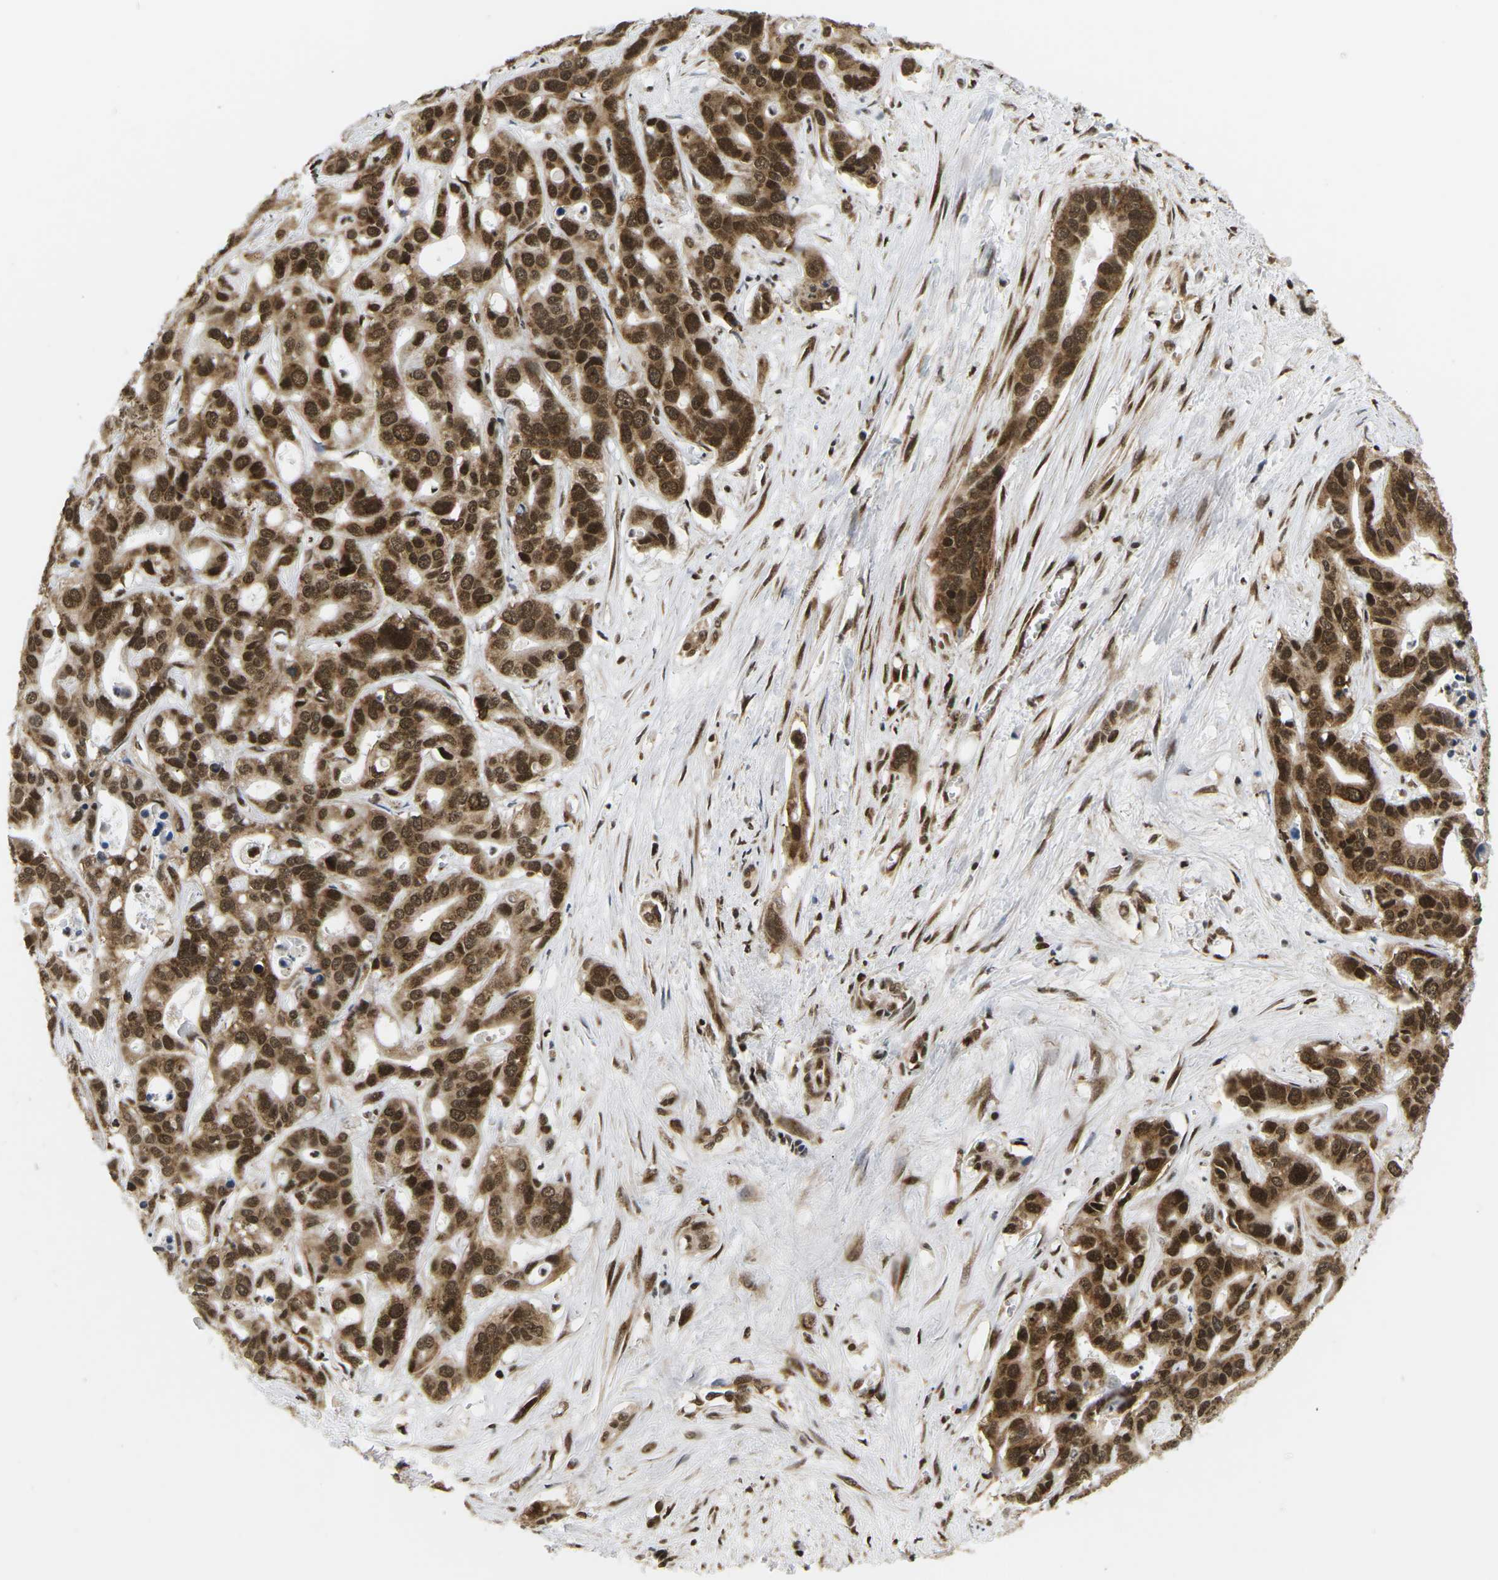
{"staining": {"intensity": "strong", "quantity": ">75%", "location": "cytoplasmic/membranous,nuclear"}, "tissue": "liver cancer", "cell_type": "Tumor cells", "image_type": "cancer", "snomed": [{"axis": "morphology", "description": "Cholangiocarcinoma"}, {"axis": "topography", "description": "Liver"}], "caption": "Protein expression analysis of human cholangiocarcinoma (liver) reveals strong cytoplasmic/membranous and nuclear staining in approximately >75% of tumor cells.", "gene": "CELF1", "patient": {"sex": "female", "age": 65}}